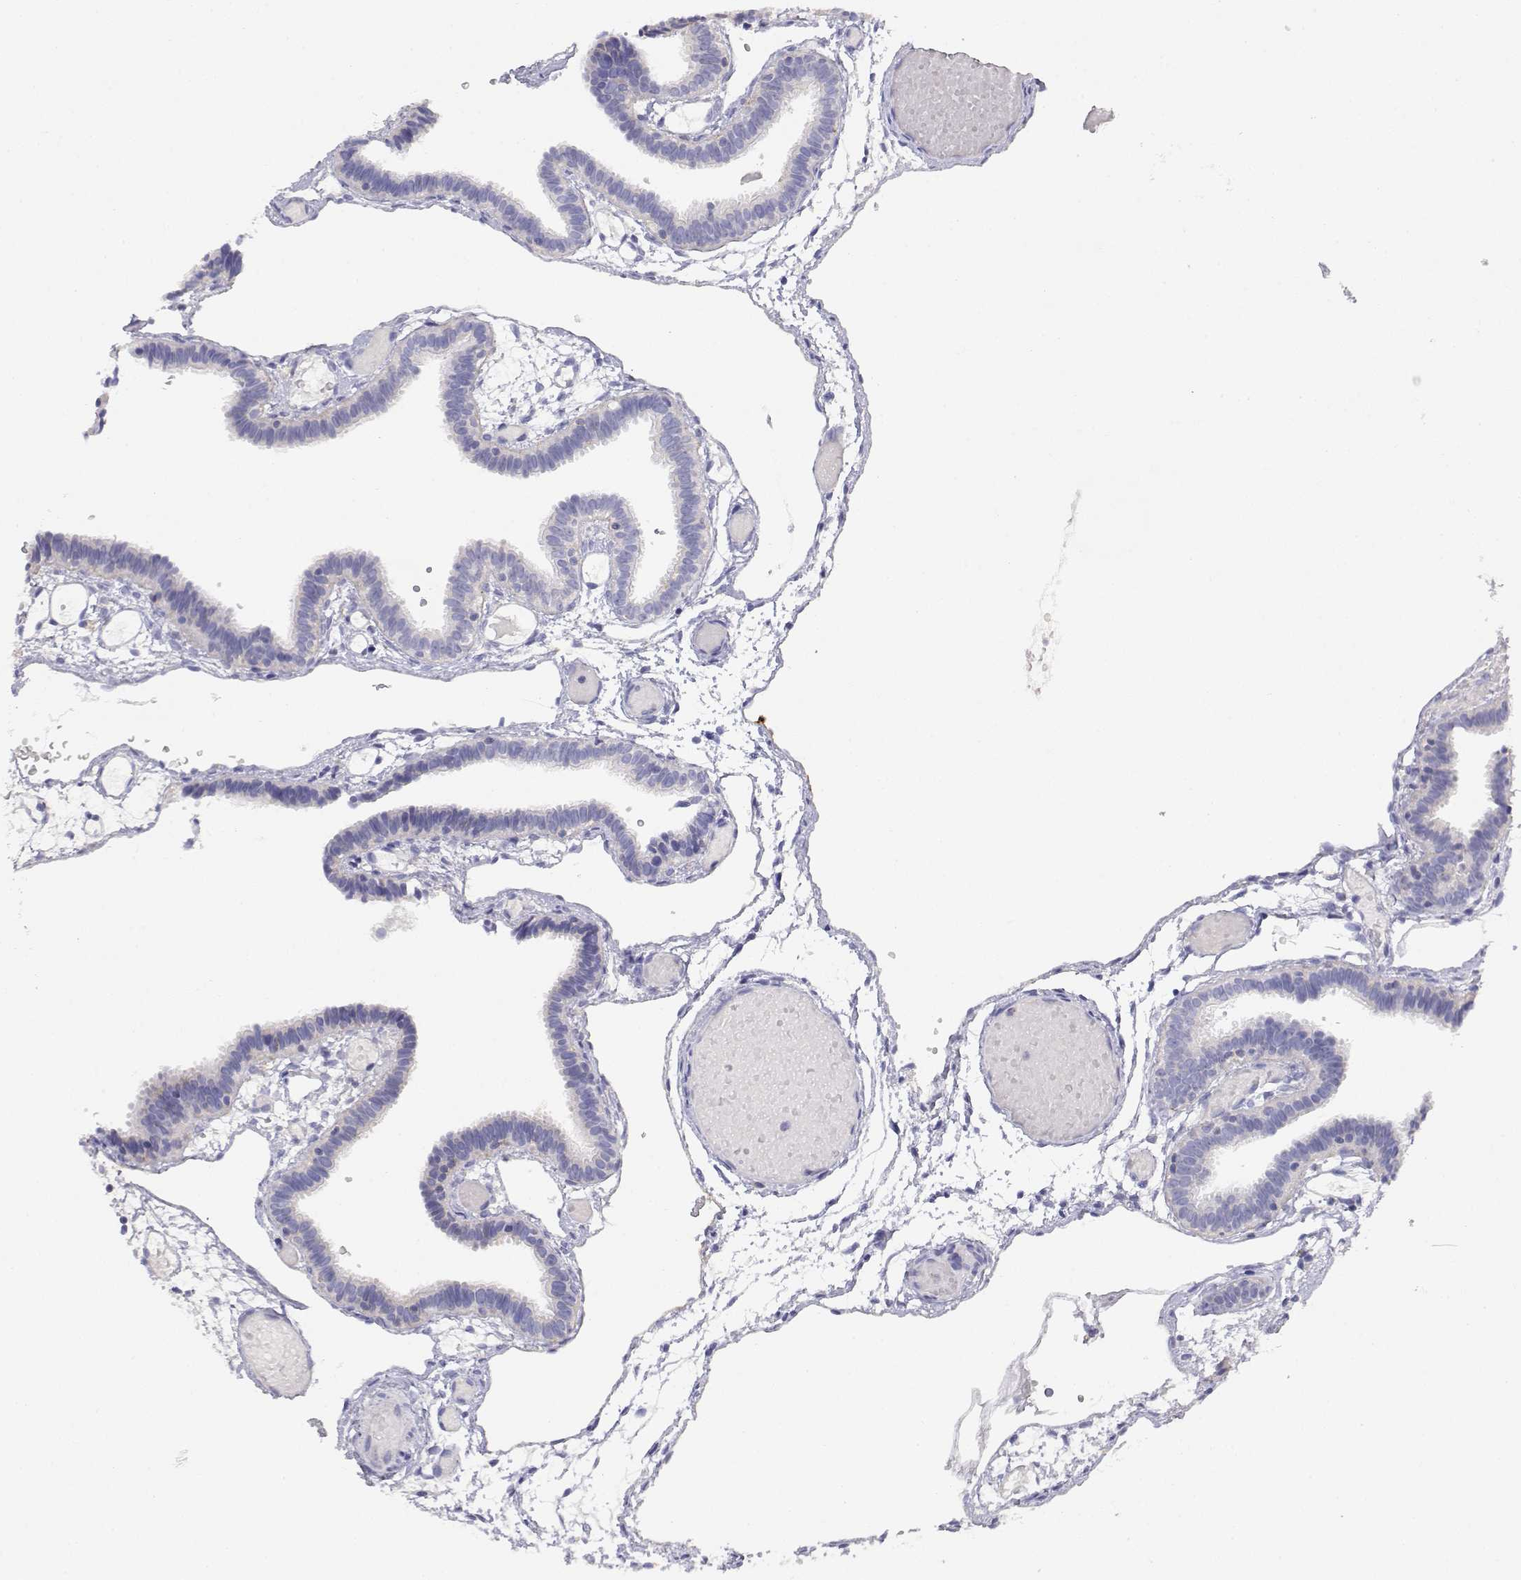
{"staining": {"intensity": "weak", "quantity": "<25%", "location": "cytoplasmic/membranous"}, "tissue": "fallopian tube", "cell_type": "Glandular cells", "image_type": "normal", "snomed": [{"axis": "morphology", "description": "Normal tissue, NOS"}, {"axis": "topography", "description": "Fallopian tube"}], "caption": "Histopathology image shows no significant protein staining in glandular cells of normal fallopian tube. (Brightfield microscopy of DAB immunohistochemistry at high magnification).", "gene": "ADA", "patient": {"sex": "female", "age": 37}}